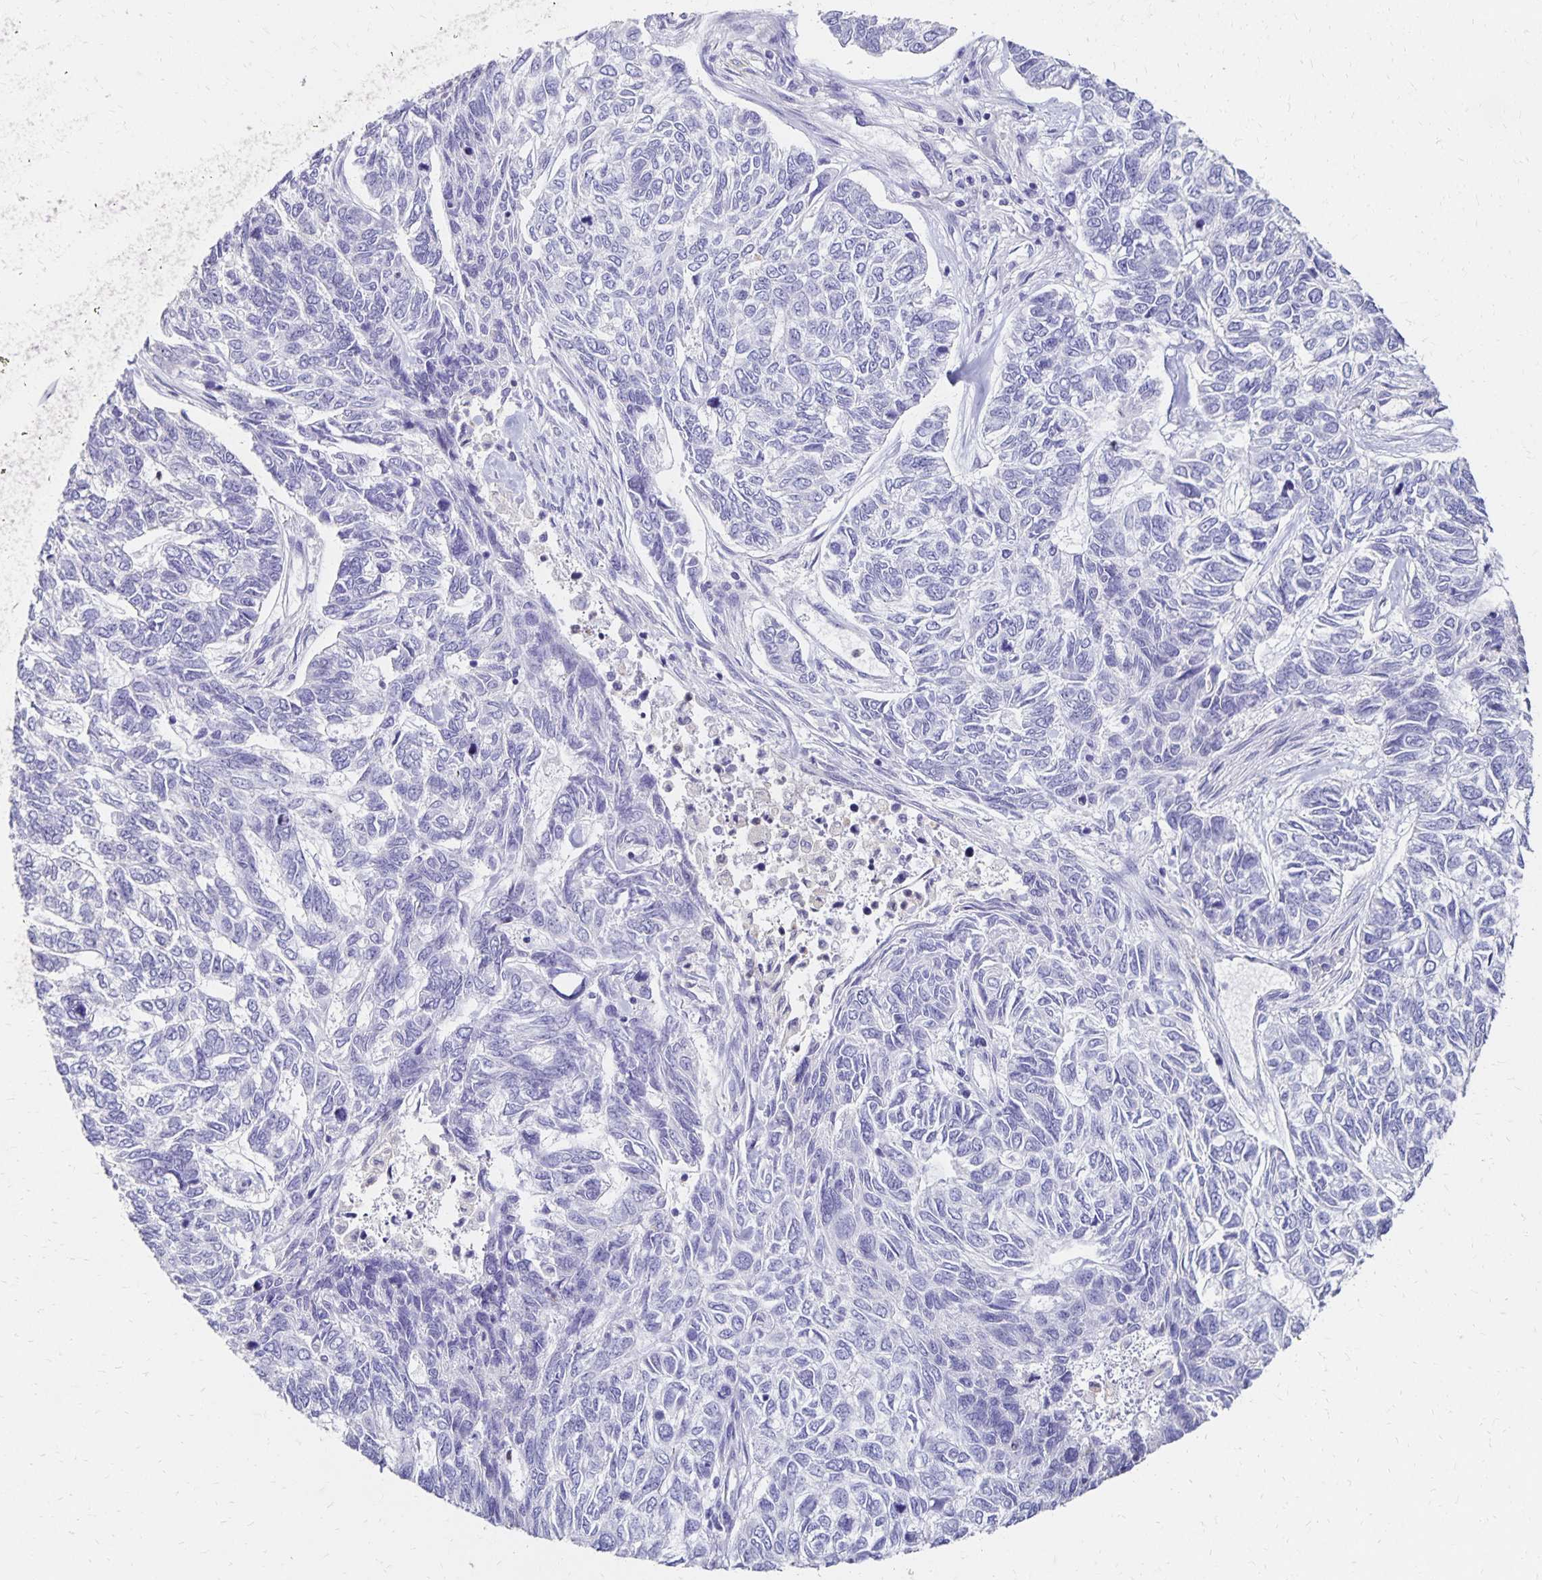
{"staining": {"intensity": "negative", "quantity": "none", "location": "none"}, "tissue": "skin cancer", "cell_type": "Tumor cells", "image_type": "cancer", "snomed": [{"axis": "morphology", "description": "Basal cell carcinoma"}, {"axis": "topography", "description": "Skin"}], "caption": "Immunohistochemistry (IHC) micrograph of neoplastic tissue: basal cell carcinoma (skin) stained with DAB (3,3'-diaminobenzidine) demonstrates no significant protein expression in tumor cells.", "gene": "DYNLT4", "patient": {"sex": "female", "age": 65}}